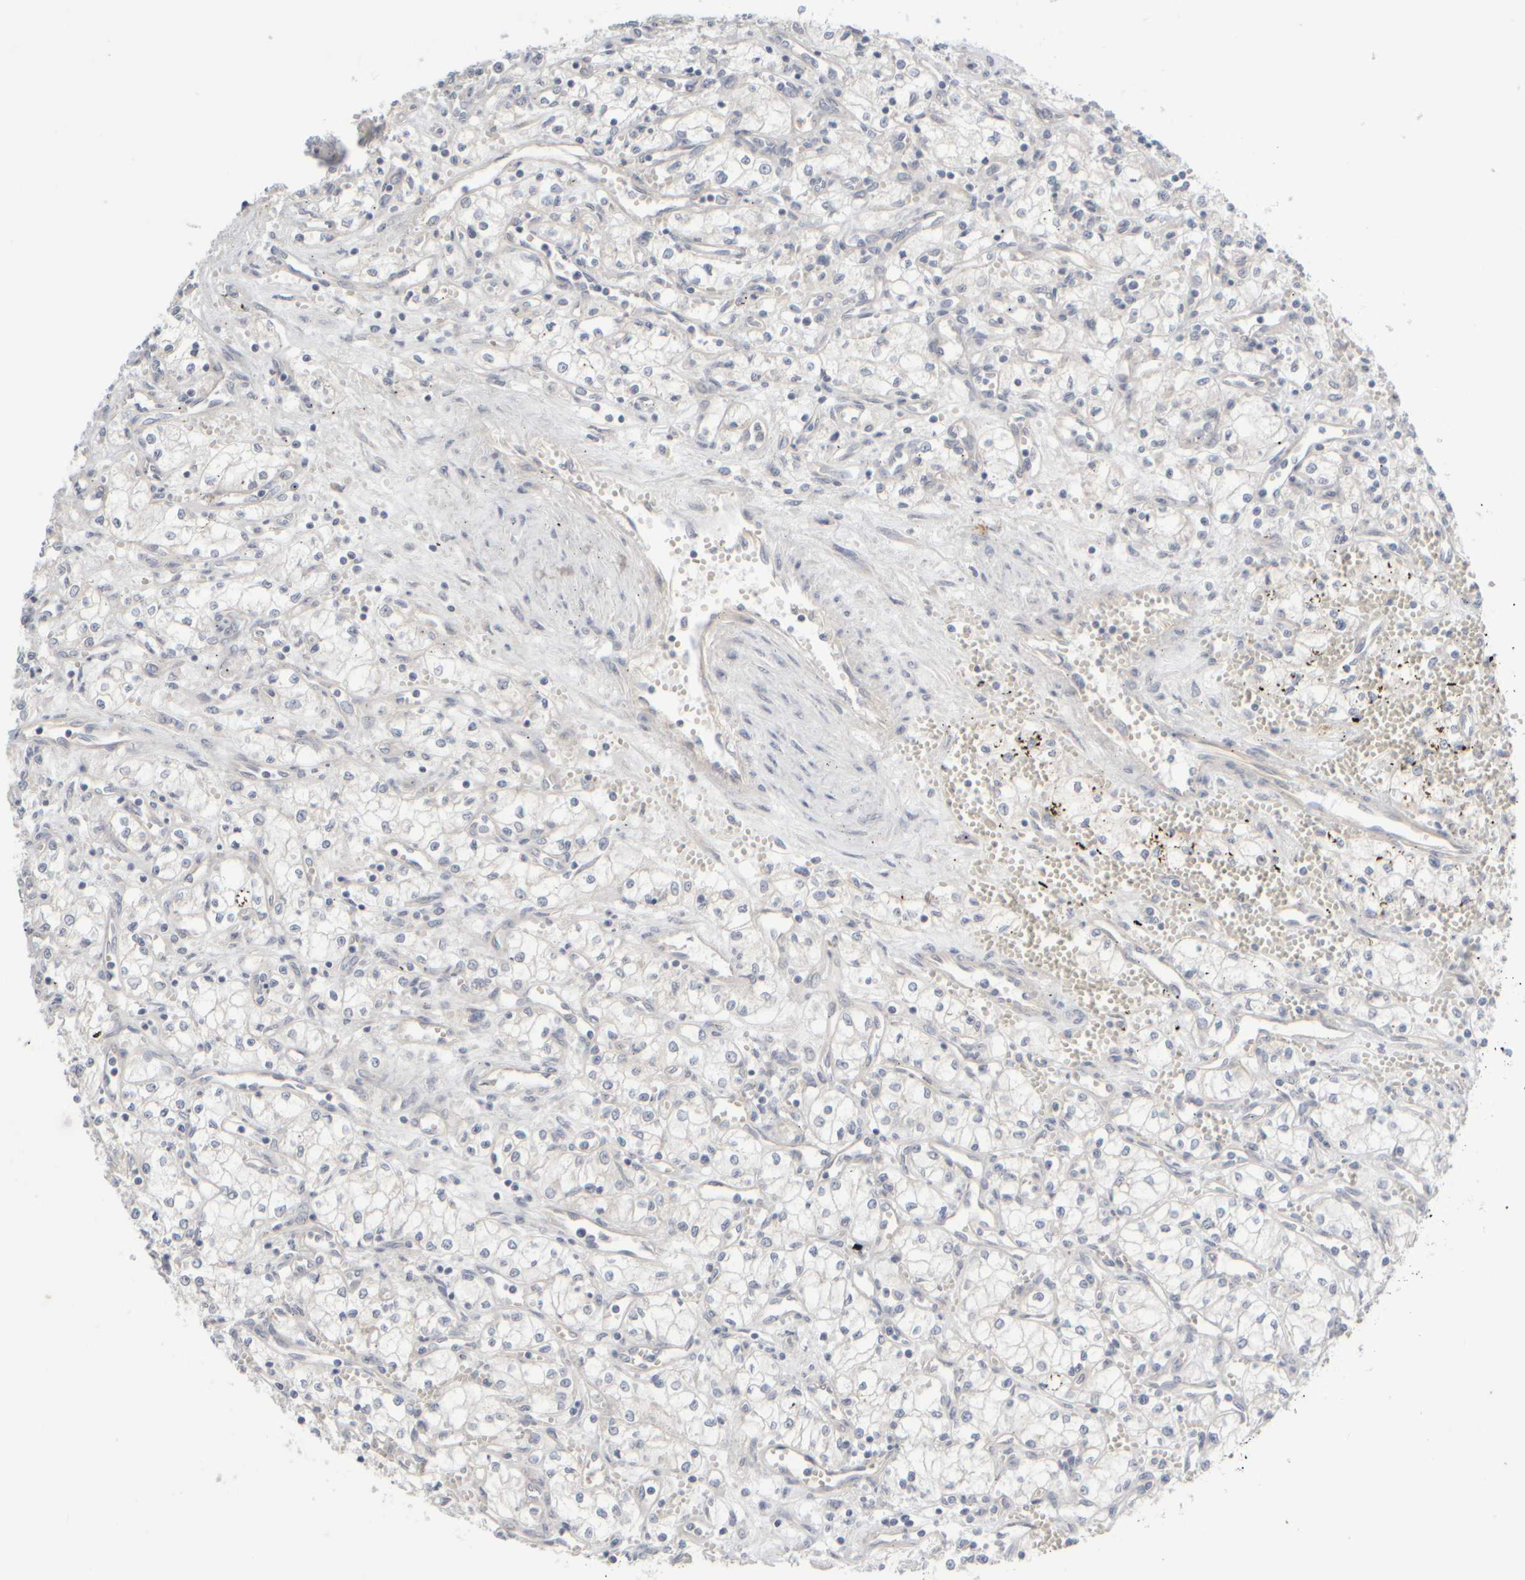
{"staining": {"intensity": "negative", "quantity": "none", "location": "none"}, "tissue": "renal cancer", "cell_type": "Tumor cells", "image_type": "cancer", "snomed": [{"axis": "morphology", "description": "Adenocarcinoma, NOS"}, {"axis": "topography", "description": "Kidney"}], "caption": "Tumor cells show no significant staining in renal cancer (adenocarcinoma). The staining is performed using DAB (3,3'-diaminobenzidine) brown chromogen with nuclei counter-stained in using hematoxylin.", "gene": "GOPC", "patient": {"sex": "male", "age": 59}}